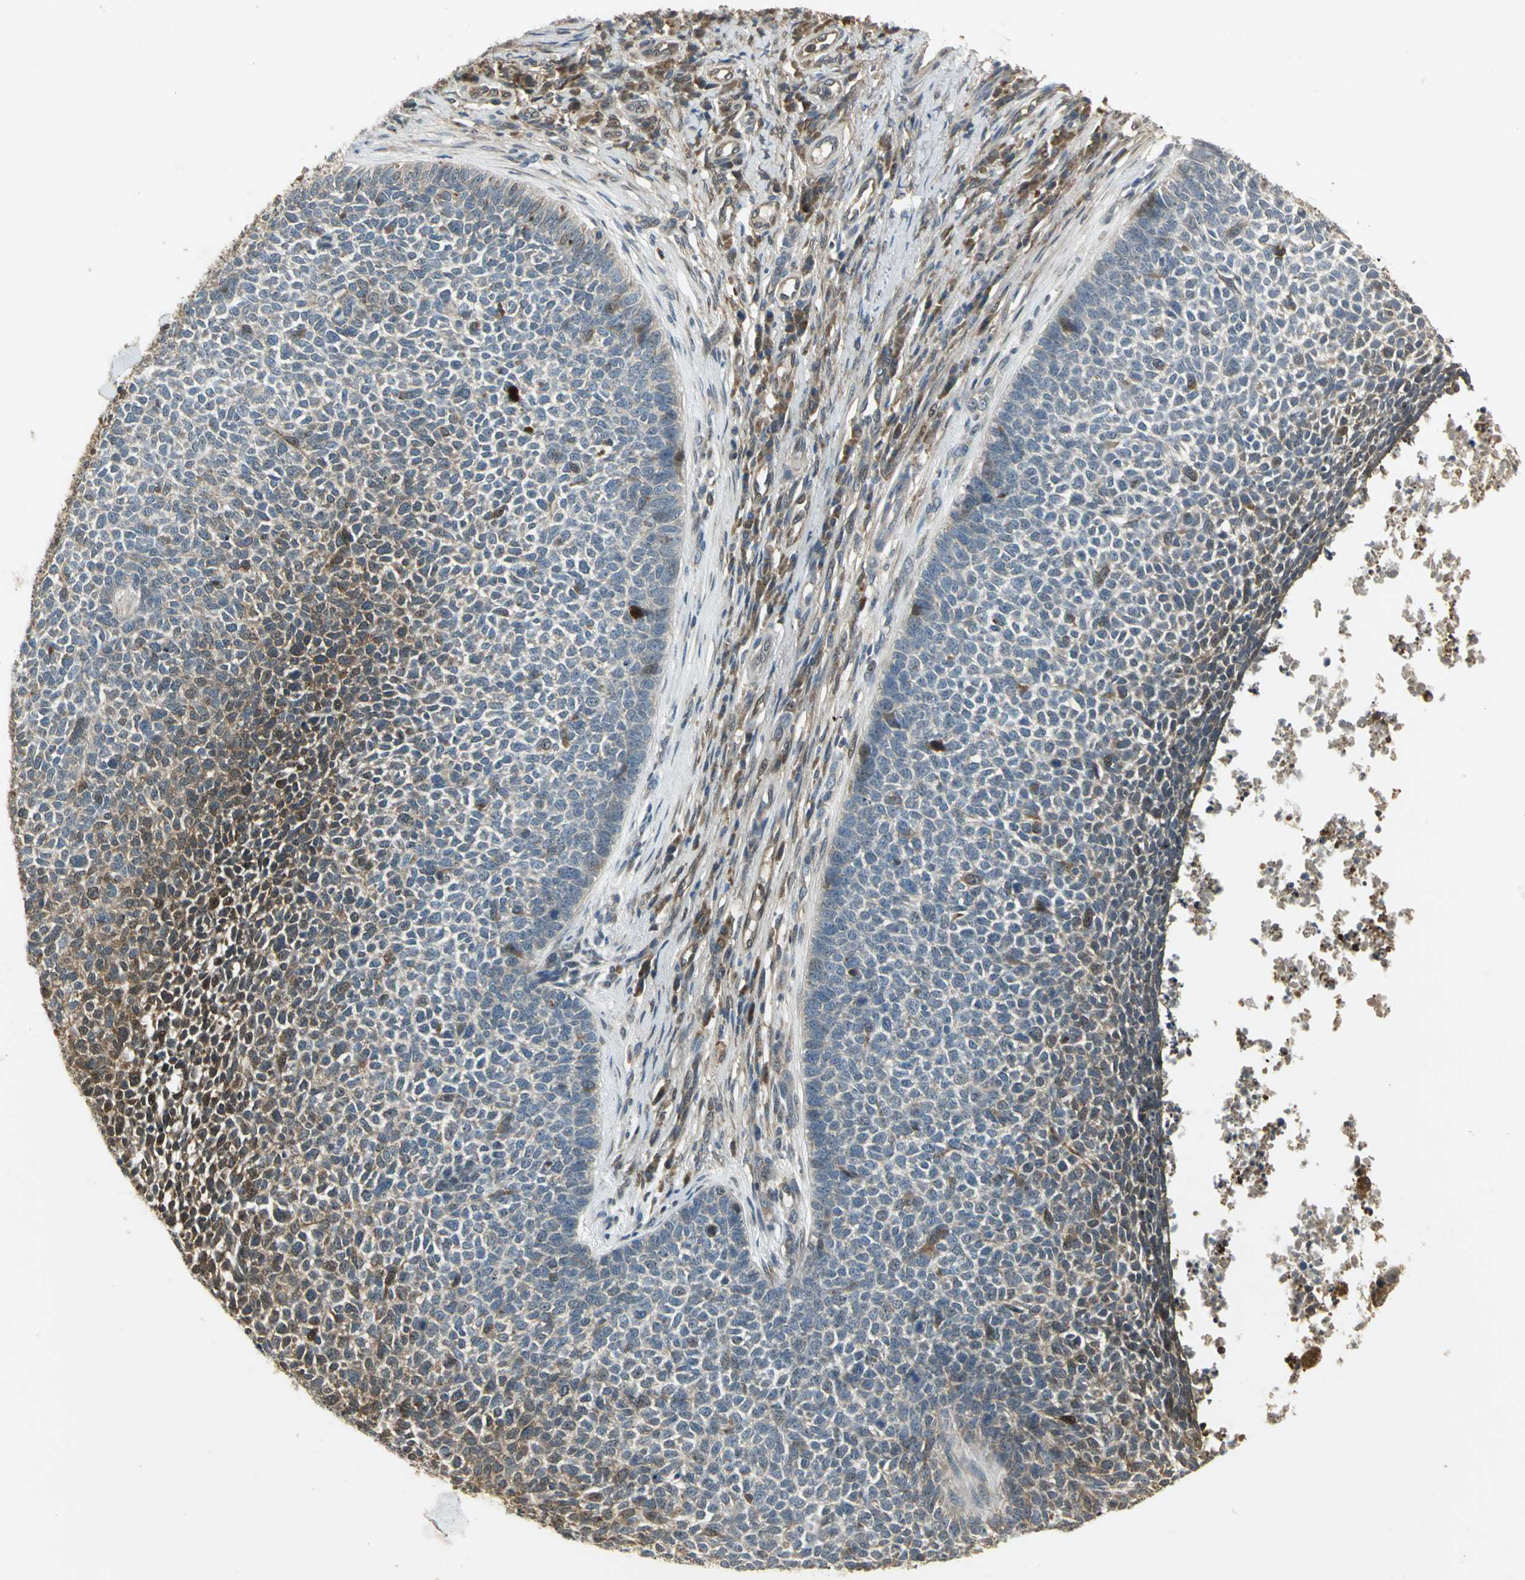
{"staining": {"intensity": "strong", "quantity": "25%-75%", "location": "cytoplasmic/membranous"}, "tissue": "skin cancer", "cell_type": "Tumor cells", "image_type": "cancer", "snomed": [{"axis": "morphology", "description": "Basal cell carcinoma"}, {"axis": "topography", "description": "Skin"}], "caption": "A high amount of strong cytoplasmic/membranous expression is present in about 25%-75% of tumor cells in skin cancer (basal cell carcinoma) tissue. The staining is performed using DAB (3,3'-diaminobenzidine) brown chromogen to label protein expression. The nuclei are counter-stained blue using hematoxylin.", "gene": "AMT", "patient": {"sex": "female", "age": 84}}